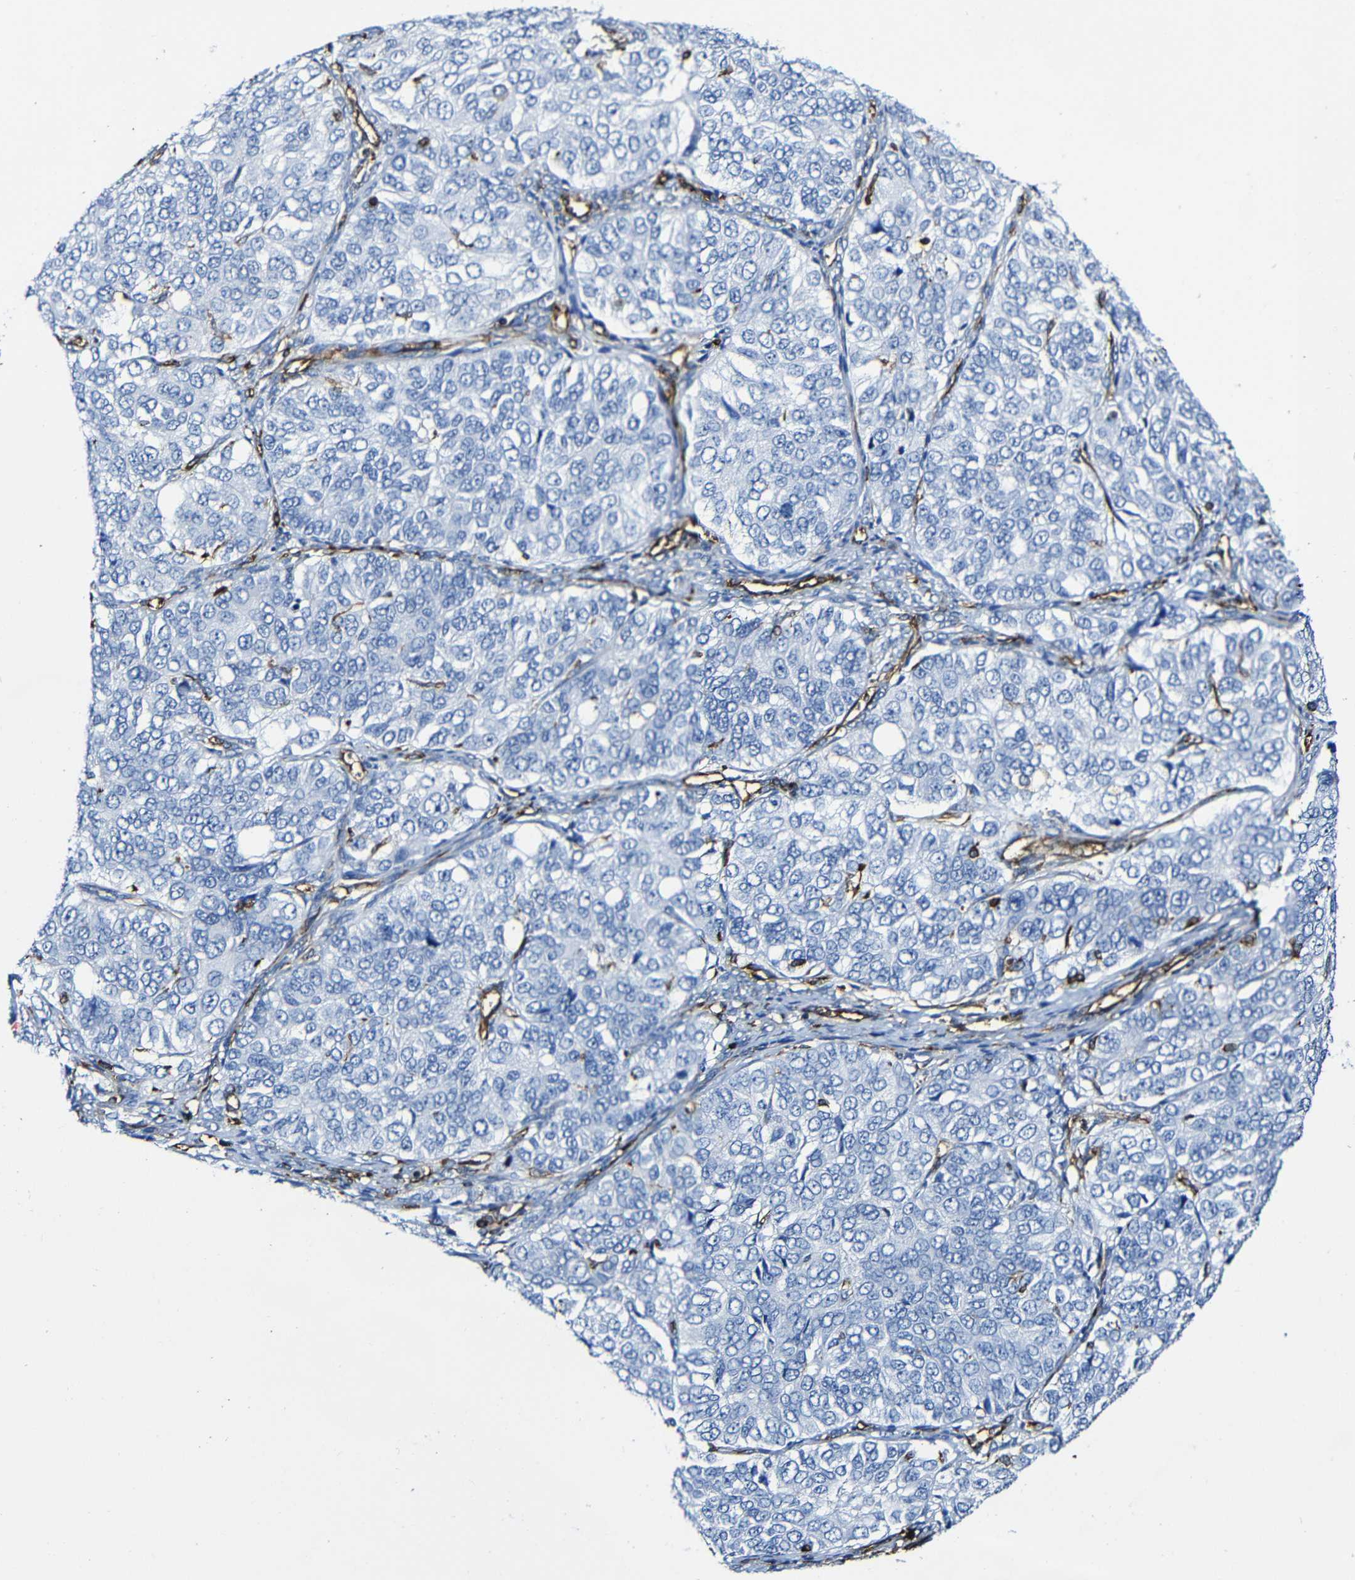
{"staining": {"intensity": "negative", "quantity": "none", "location": "none"}, "tissue": "ovarian cancer", "cell_type": "Tumor cells", "image_type": "cancer", "snomed": [{"axis": "morphology", "description": "Carcinoma, endometroid"}, {"axis": "topography", "description": "Ovary"}], "caption": "Immunohistochemistry (IHC) histopathology image of human endometroid carcinoma (ovarian) stained for a protein (brown), which exhibits no expression in tumor cells.", "gene": "MSN", "patient": {"sex": "female", "age": 51}}